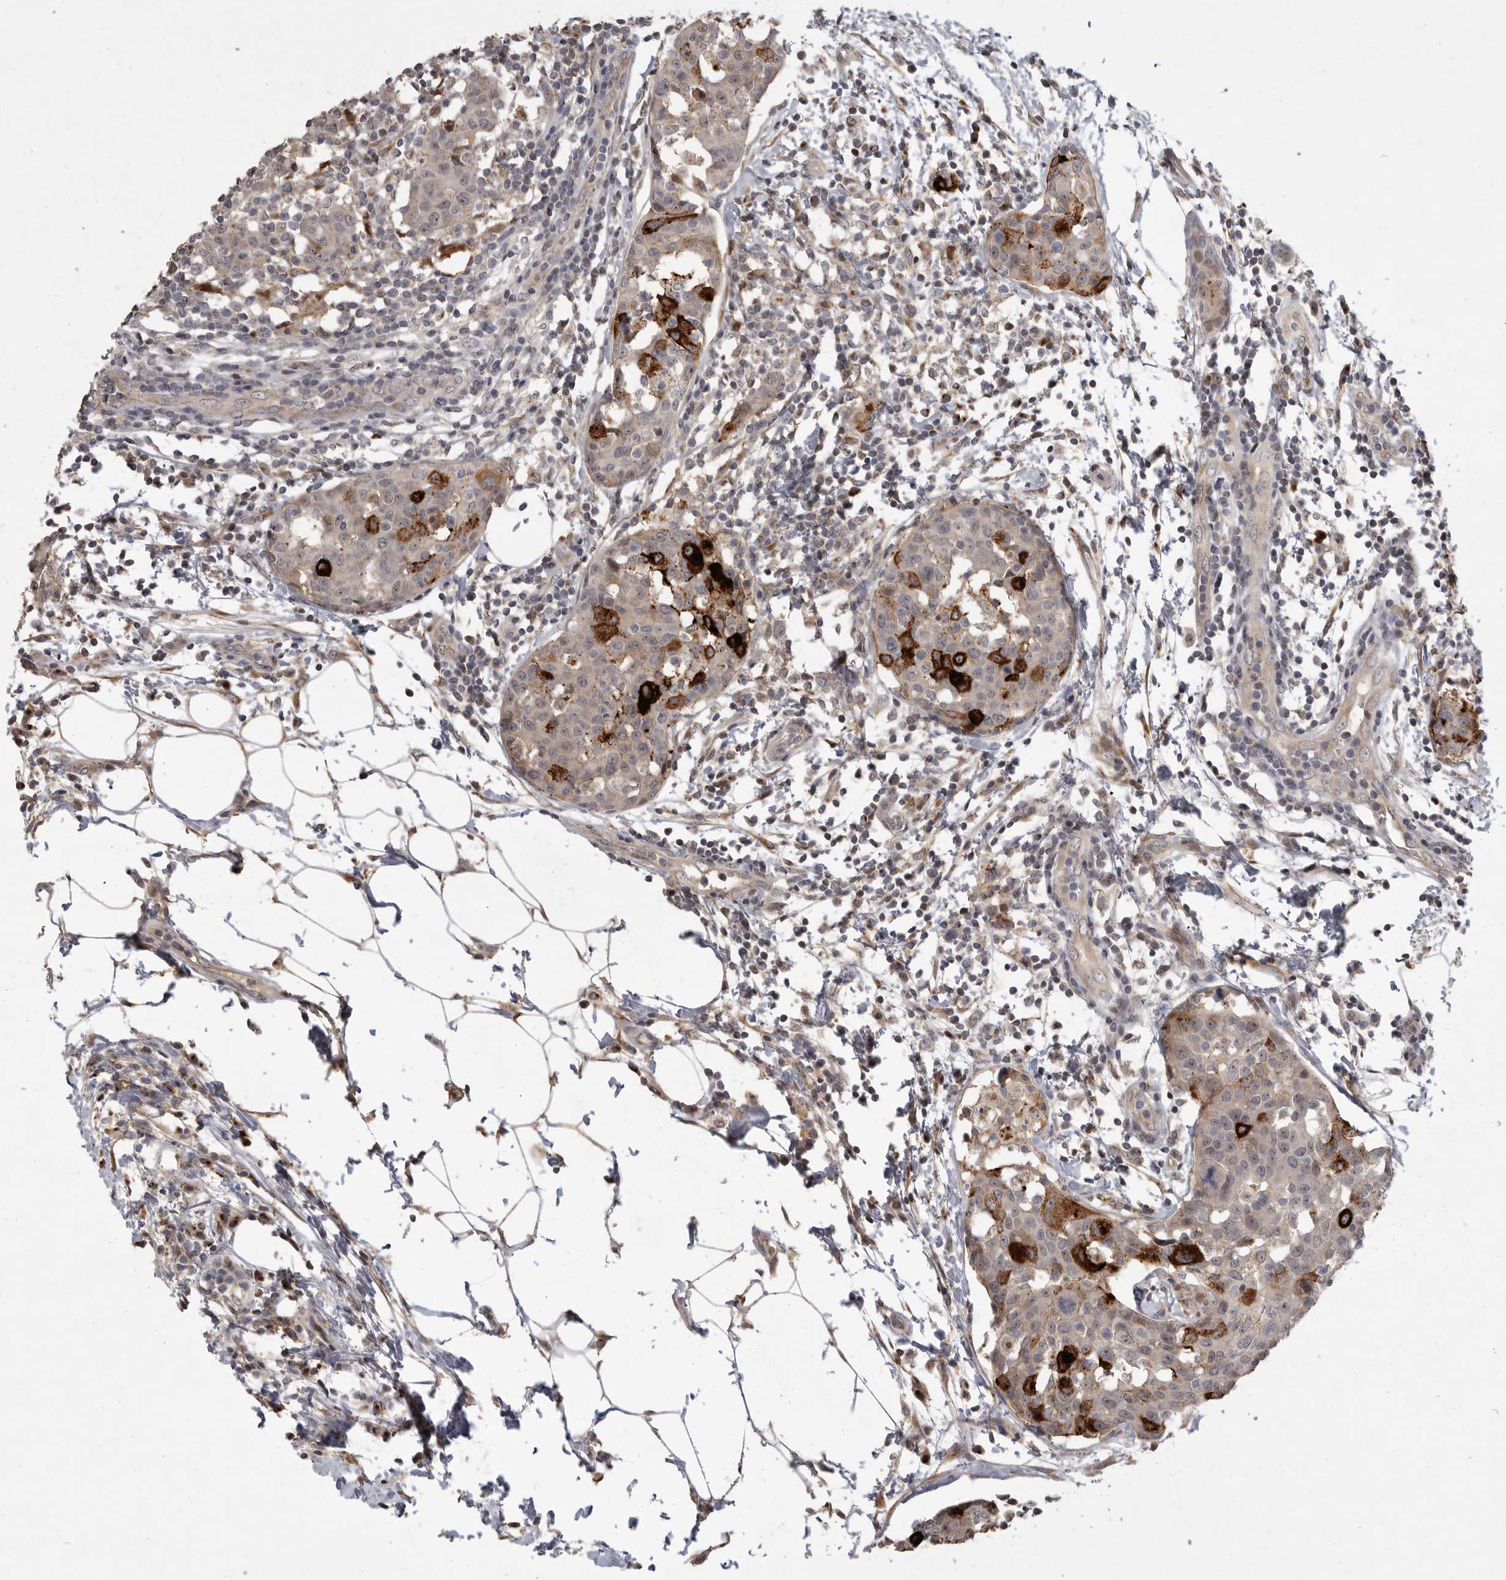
{"staining": {"intensity": "strong", "quantity": "<25%", "location": "cytoplasmic/membranous"}, "tissue": "breast cancer", "cell_type": "Tumor cells", "image_type": "cancer", "snomed": [{"axis": "morphology", "description": "Normal tissue, NOS"}, {"axis": "morphology", "description": "Duct carcinoma"}, {"axis": "topography", "description": "Breast"}], "caption": "Tumor cells demonstrate medium levels of strong cytoplasmic/membranous expression in approximately <25% of cells in human breast invasive ductal carcinoma.", "gene": "MAN2A1", "patient": {"sex": "female", "age": 37}}